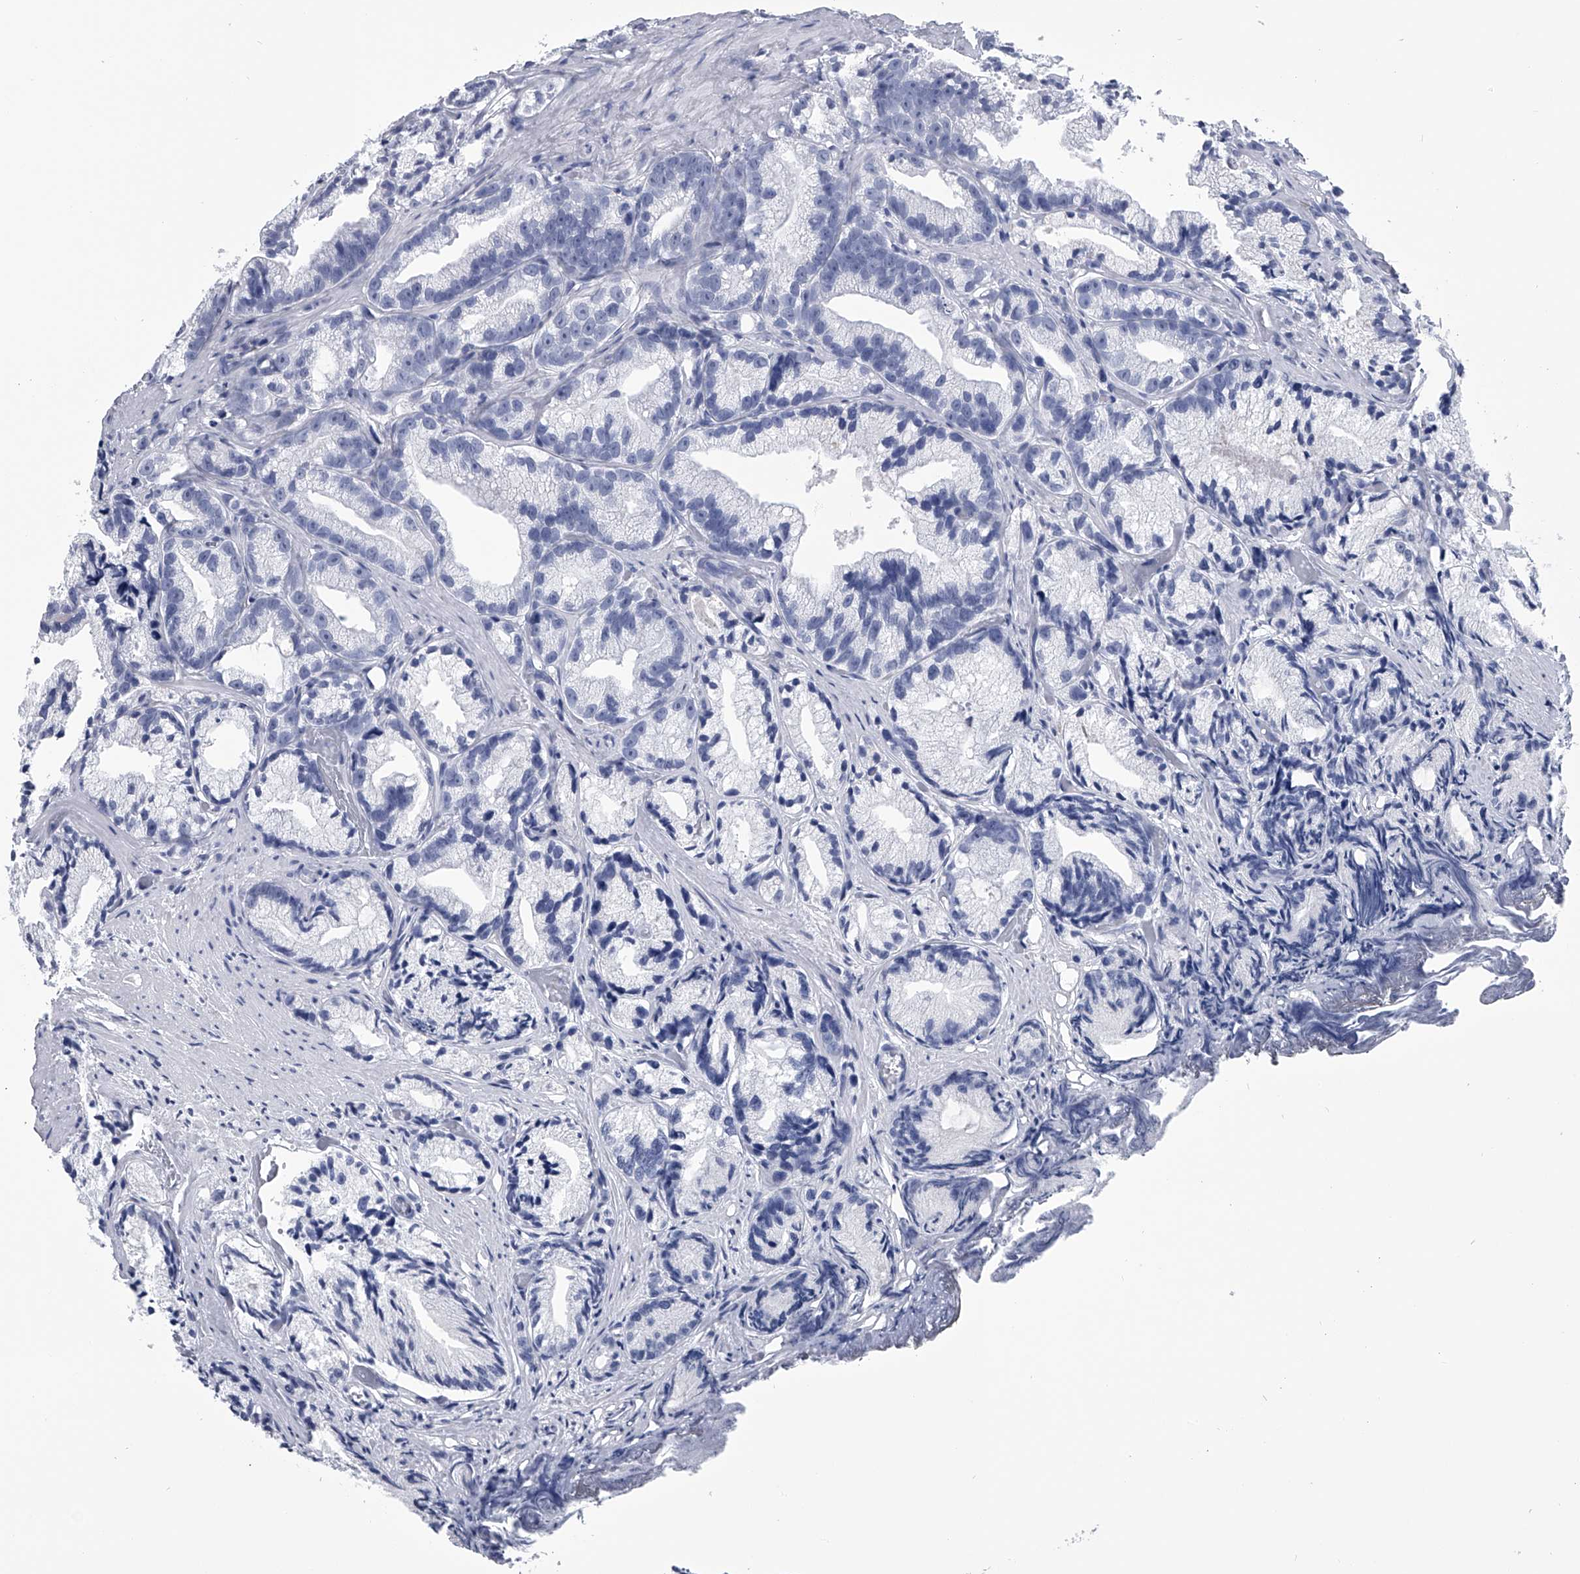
{"staining": {"intensity": "negative", "quantity": "none", "location": "none"}, "tissue": "prostate cancer", "cell_type": "Tumor cells", "image_type": "cancer", "snomed": [{"axis": "morphology", "description": "Adenocarcinoma, Low grade"}, {"axis": "topography", "description": "Prostate"}], "caption": "Human prostate cancer (low-grade adenocarcinoma) stained for a protein using immunohistochemistry (IHC) exhibits no expression in tumor cells.", "gene": "PDXK", "patient": {"sex": "male", "age": 89}}